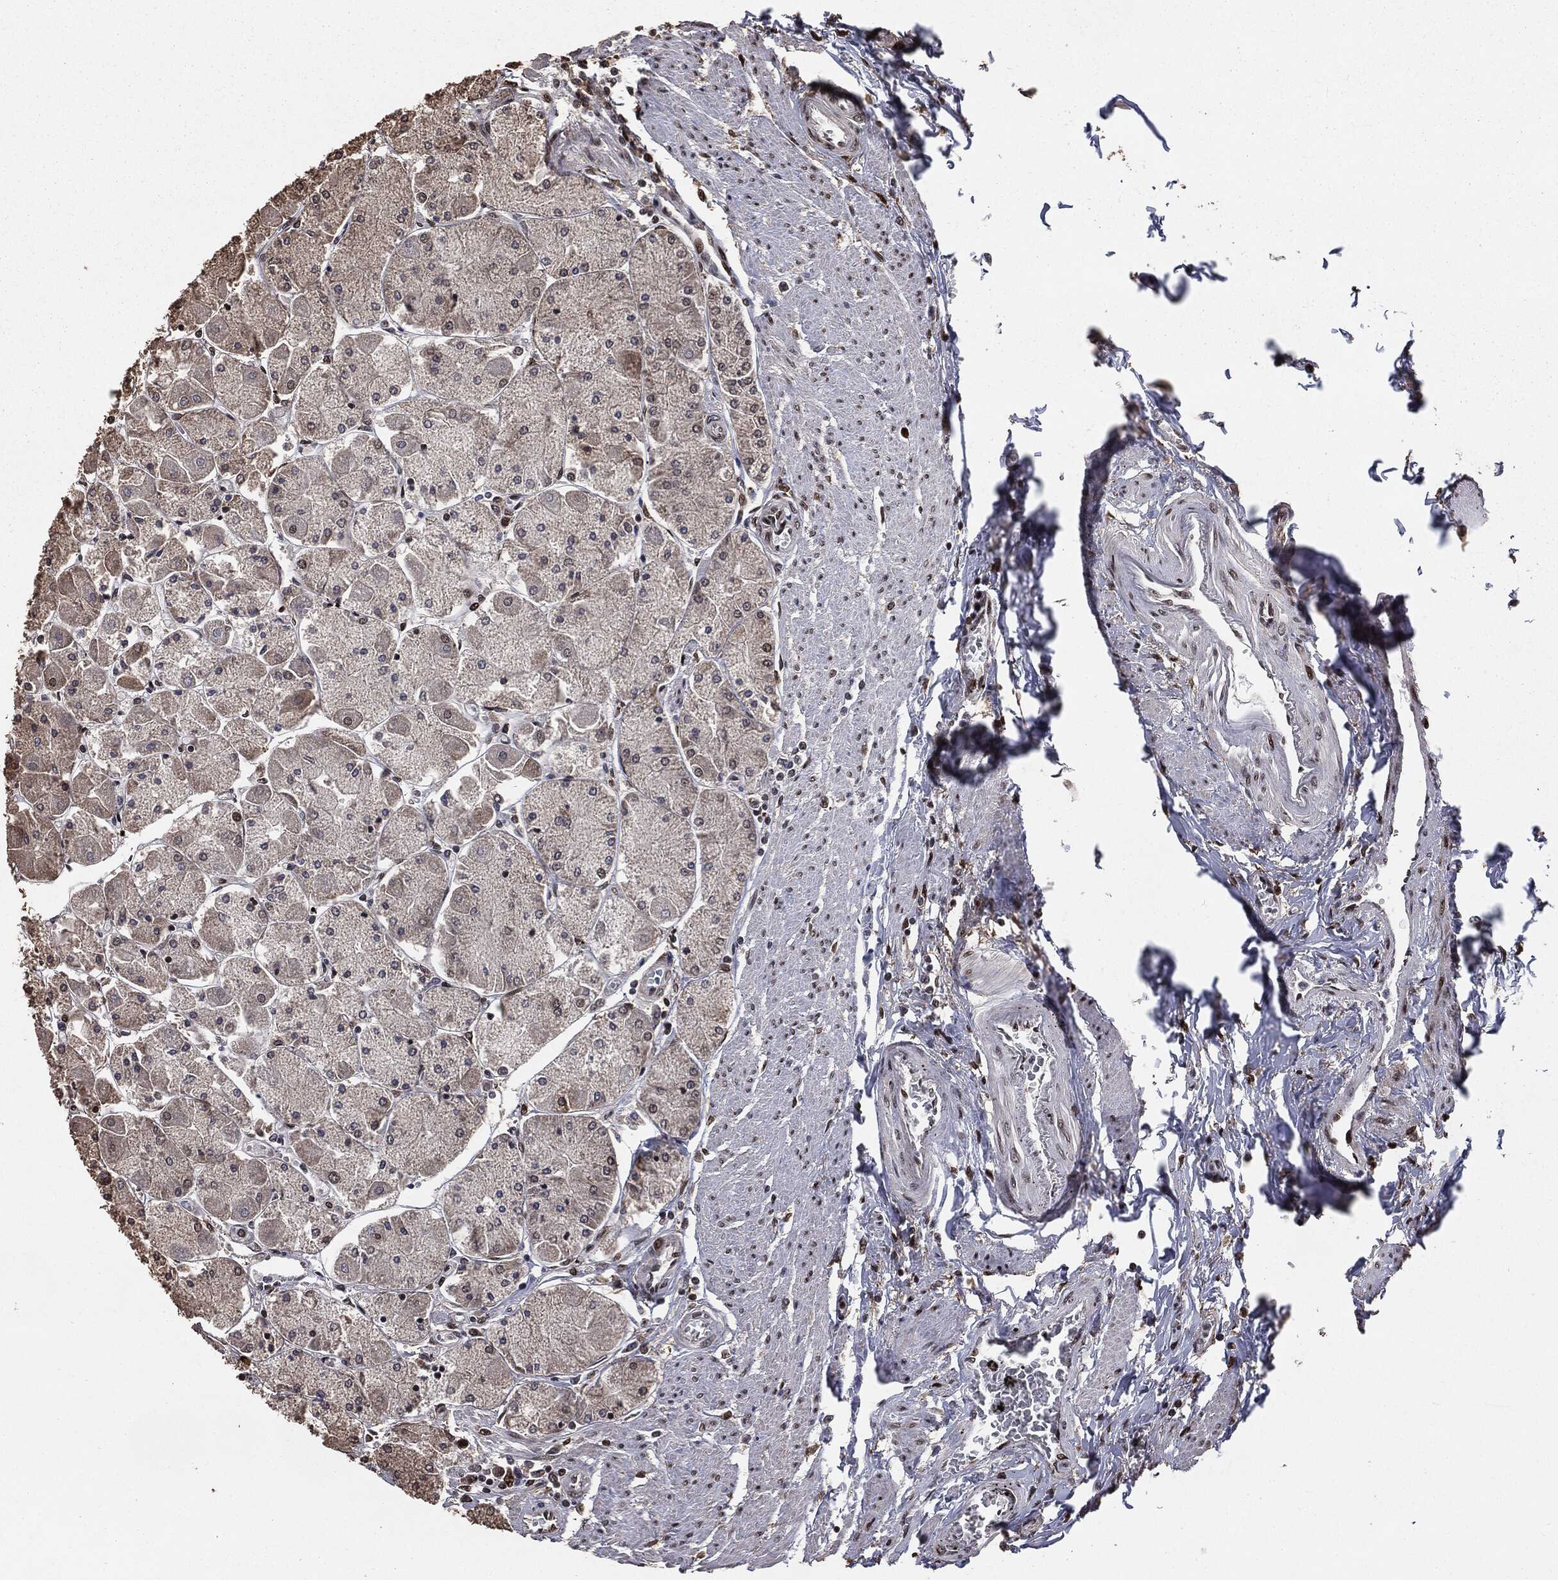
{"staining": {"intensity": "strong", "quantity": "25%-75%", "location": "nuclear"}, "tissue": "stomach", "cell_type": "Glandular cells", "image_type": "normal", "snomed": [{"axis": "morphology", "description": "Normal tissue, NOS"}, {"axis": "topography", "description": "Stomach"}], "caption": "Approximately 25%-75% of glandular cells in normal human stomach display strong nuclear protein positivity as visualized by brown immunohistochemical staining.", "gene": "DVL2", "patient": {"sex": "male", "age": 70}}